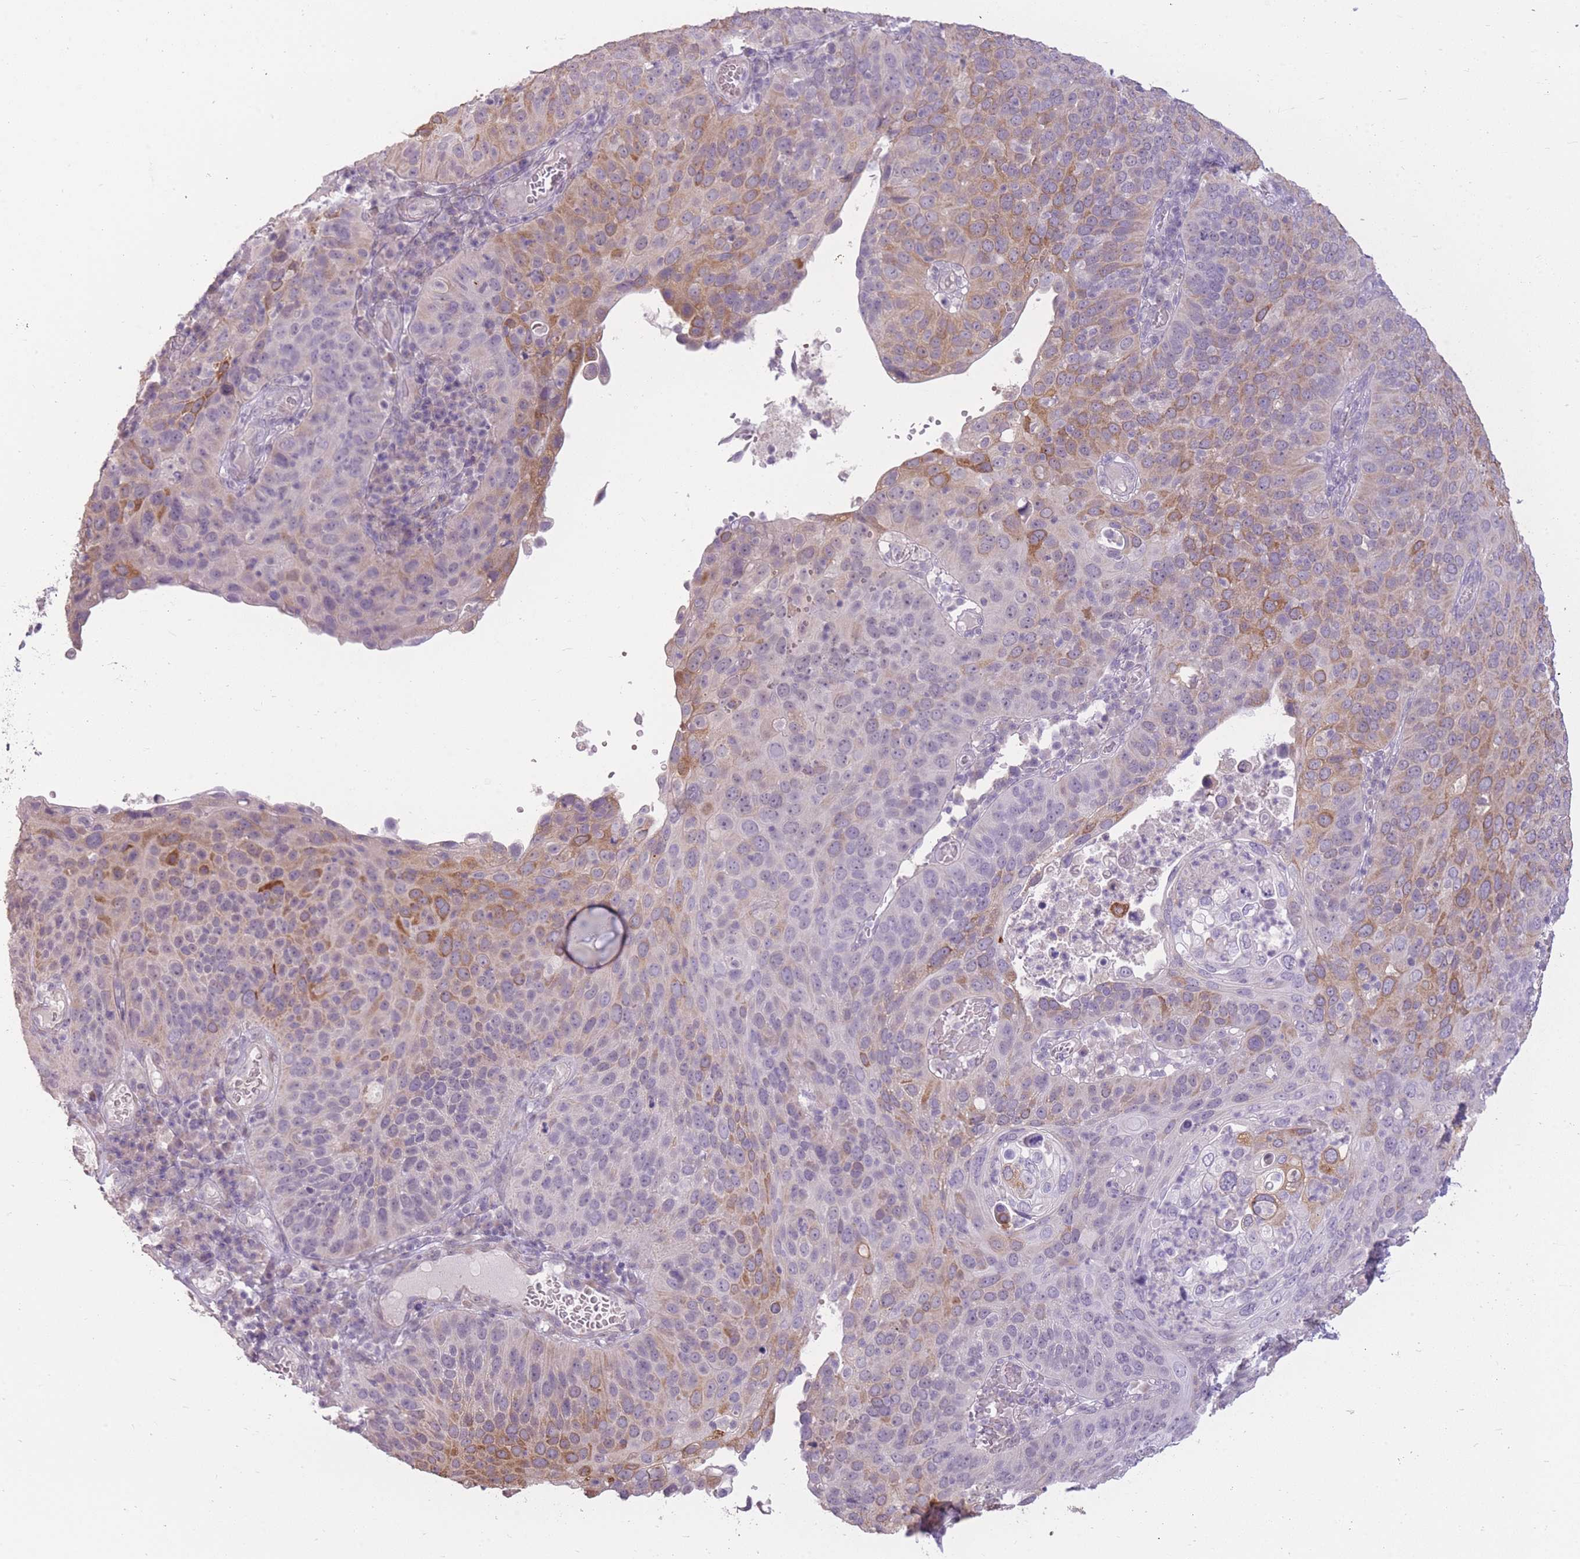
{"staining": {"intensity": "moderate", "quantity": "25%-75%", "location": "cytoplasmic/membranous"}, "tissue": "cervical cancer", "cell_type": "Tumor cells", "image_type": "cancer", "snomed": [{"axis": "morphology", "description": "Squamous cell carcinoma, NOS"}, {"axis": "topography", "description": "Cervix"}], "caption": "Immunohistochemical staining of cervical squamous cell carcinoma reveals medium levels of moderate cytoplasmic/membranous protein positivity in about 25%-75% of tumor cells.", "gene": "ZBTB24", "patient": {"sex": "female", "age": 36}}